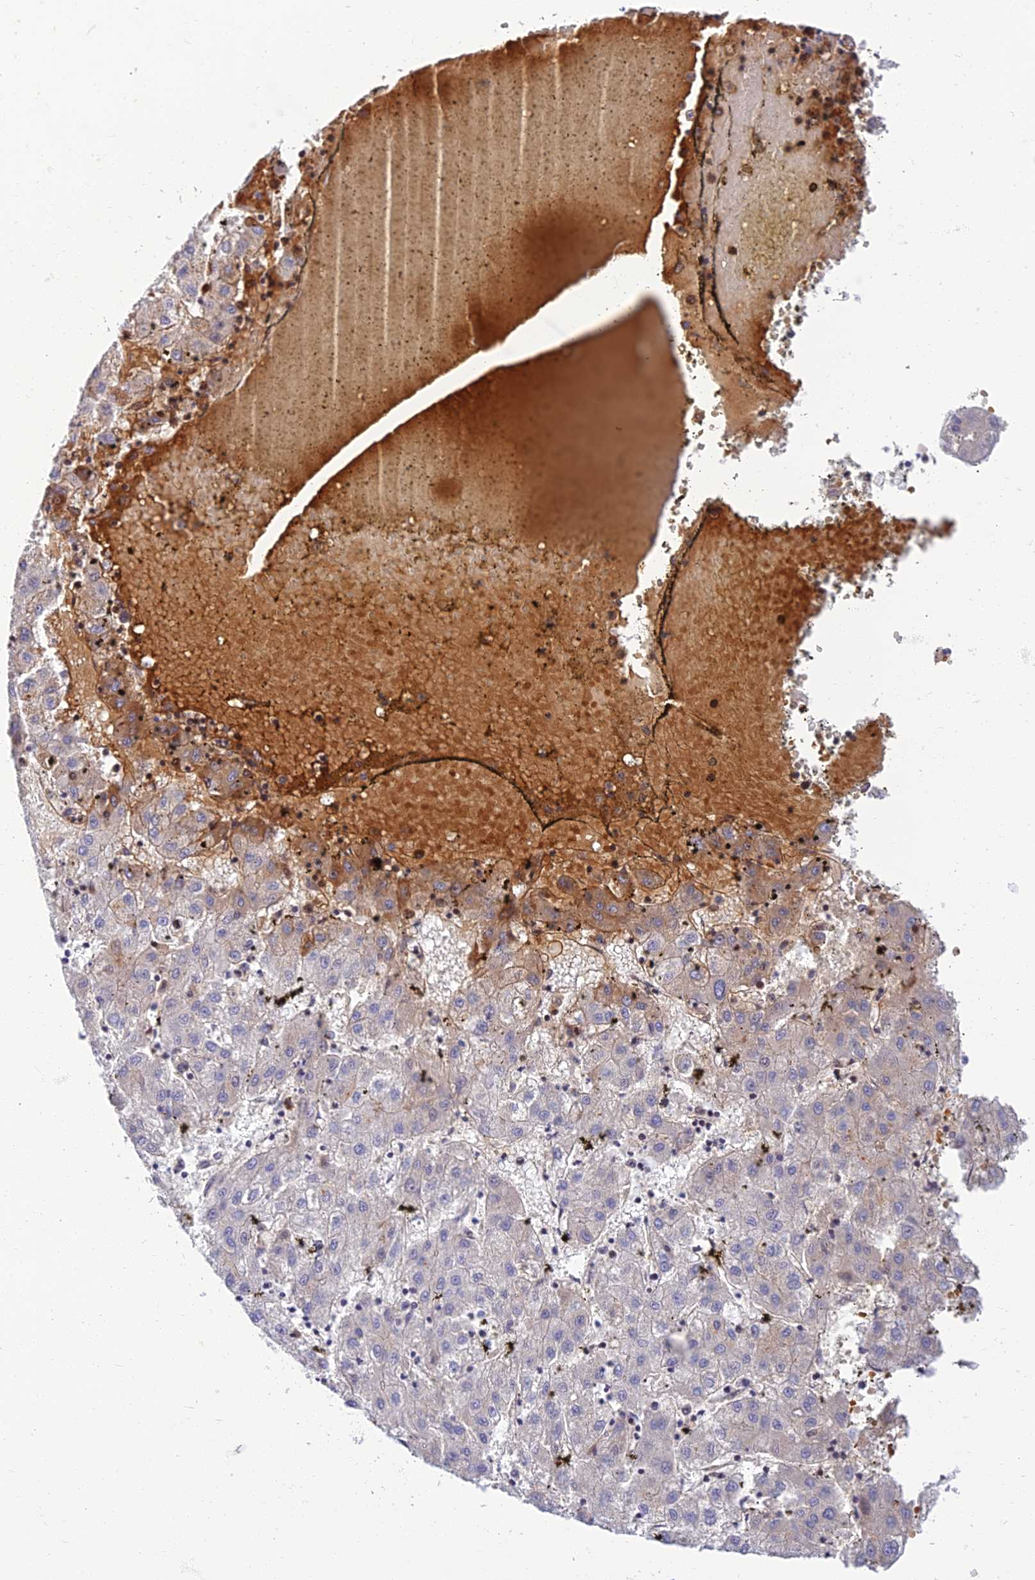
{"staining": {"intensity": "negative", "quantity": "none", "location": "none"}, "tissue": "liver cancer", "cell_type": "Tumor cells", "image_type": "cancer", "snomed": [{"axis": "morphology", "description": "Carcinoma, Hepatocellular, NOS"}, {"axis": "topography", "description": "Liver"}], "caption": "Liver cancer (hepatocellular carcinoma) stained for a protein using immunohistochemistry displays no positivity tumor cells.", "gene": "CLIP4", "patient": {"sex": "male", "age": 72}}